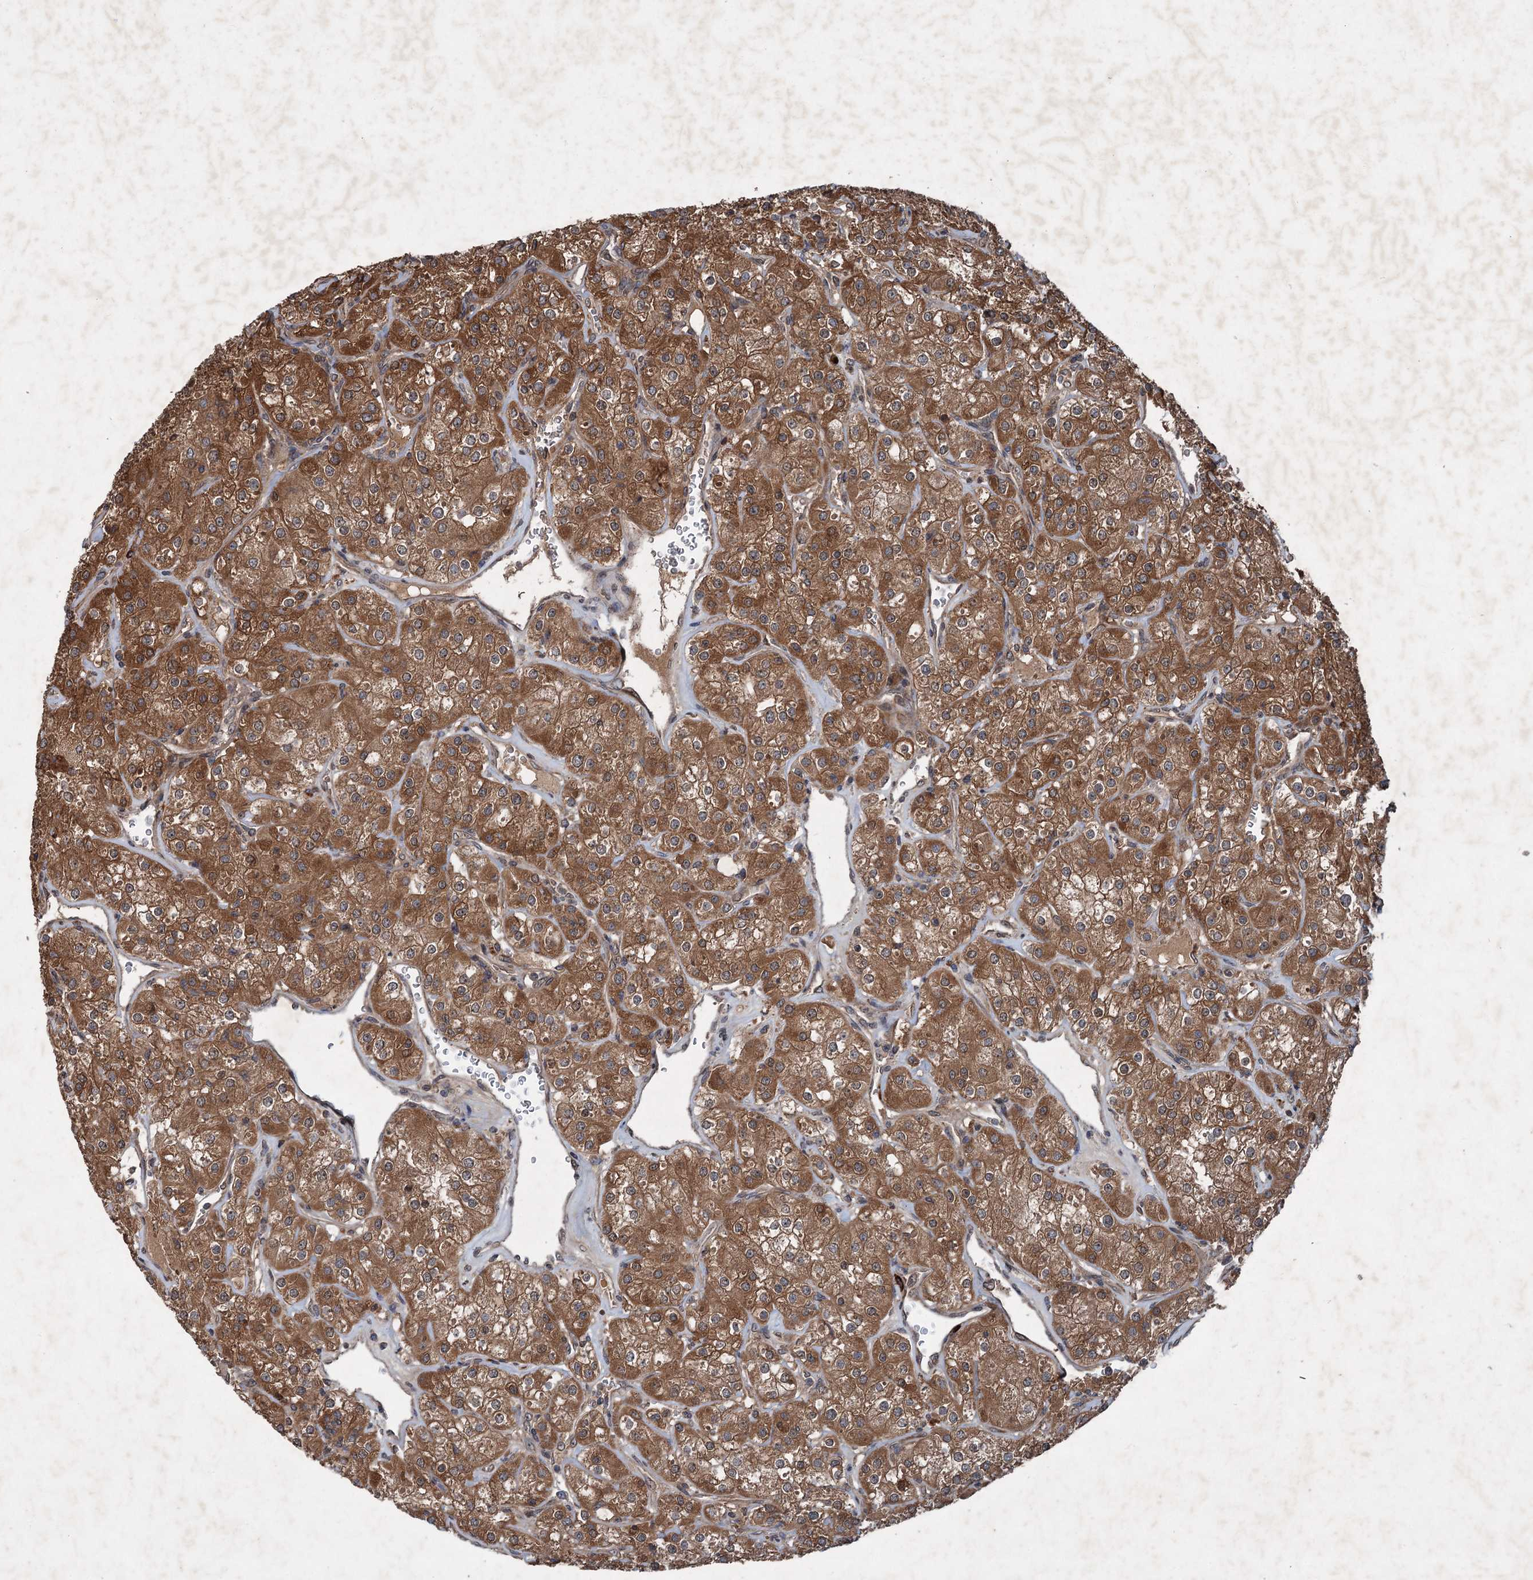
{"staining": {"intensity": "moderate", "quantity": ">75%", "location": "cytoplasmic/membranous"}, "tissue": "renal cancer", "cell_type": "Tumor cells", "image_type": "cancer", "snomed": [{"axis": "morphology", "description": "Adenocarcinoma, NOS"}, {"axis": "topography", "description": "Kidney"}], "caption": "Renal cancer was stained to show a protein in brown. There is medium levels of moderate cytoplasmic/membranous staining in about >75% of tumor cells. (IHC, brightfield microscopy, high magnification).", "gene": "ALAS1", "patient": {"sex": "male", "age": 77}}